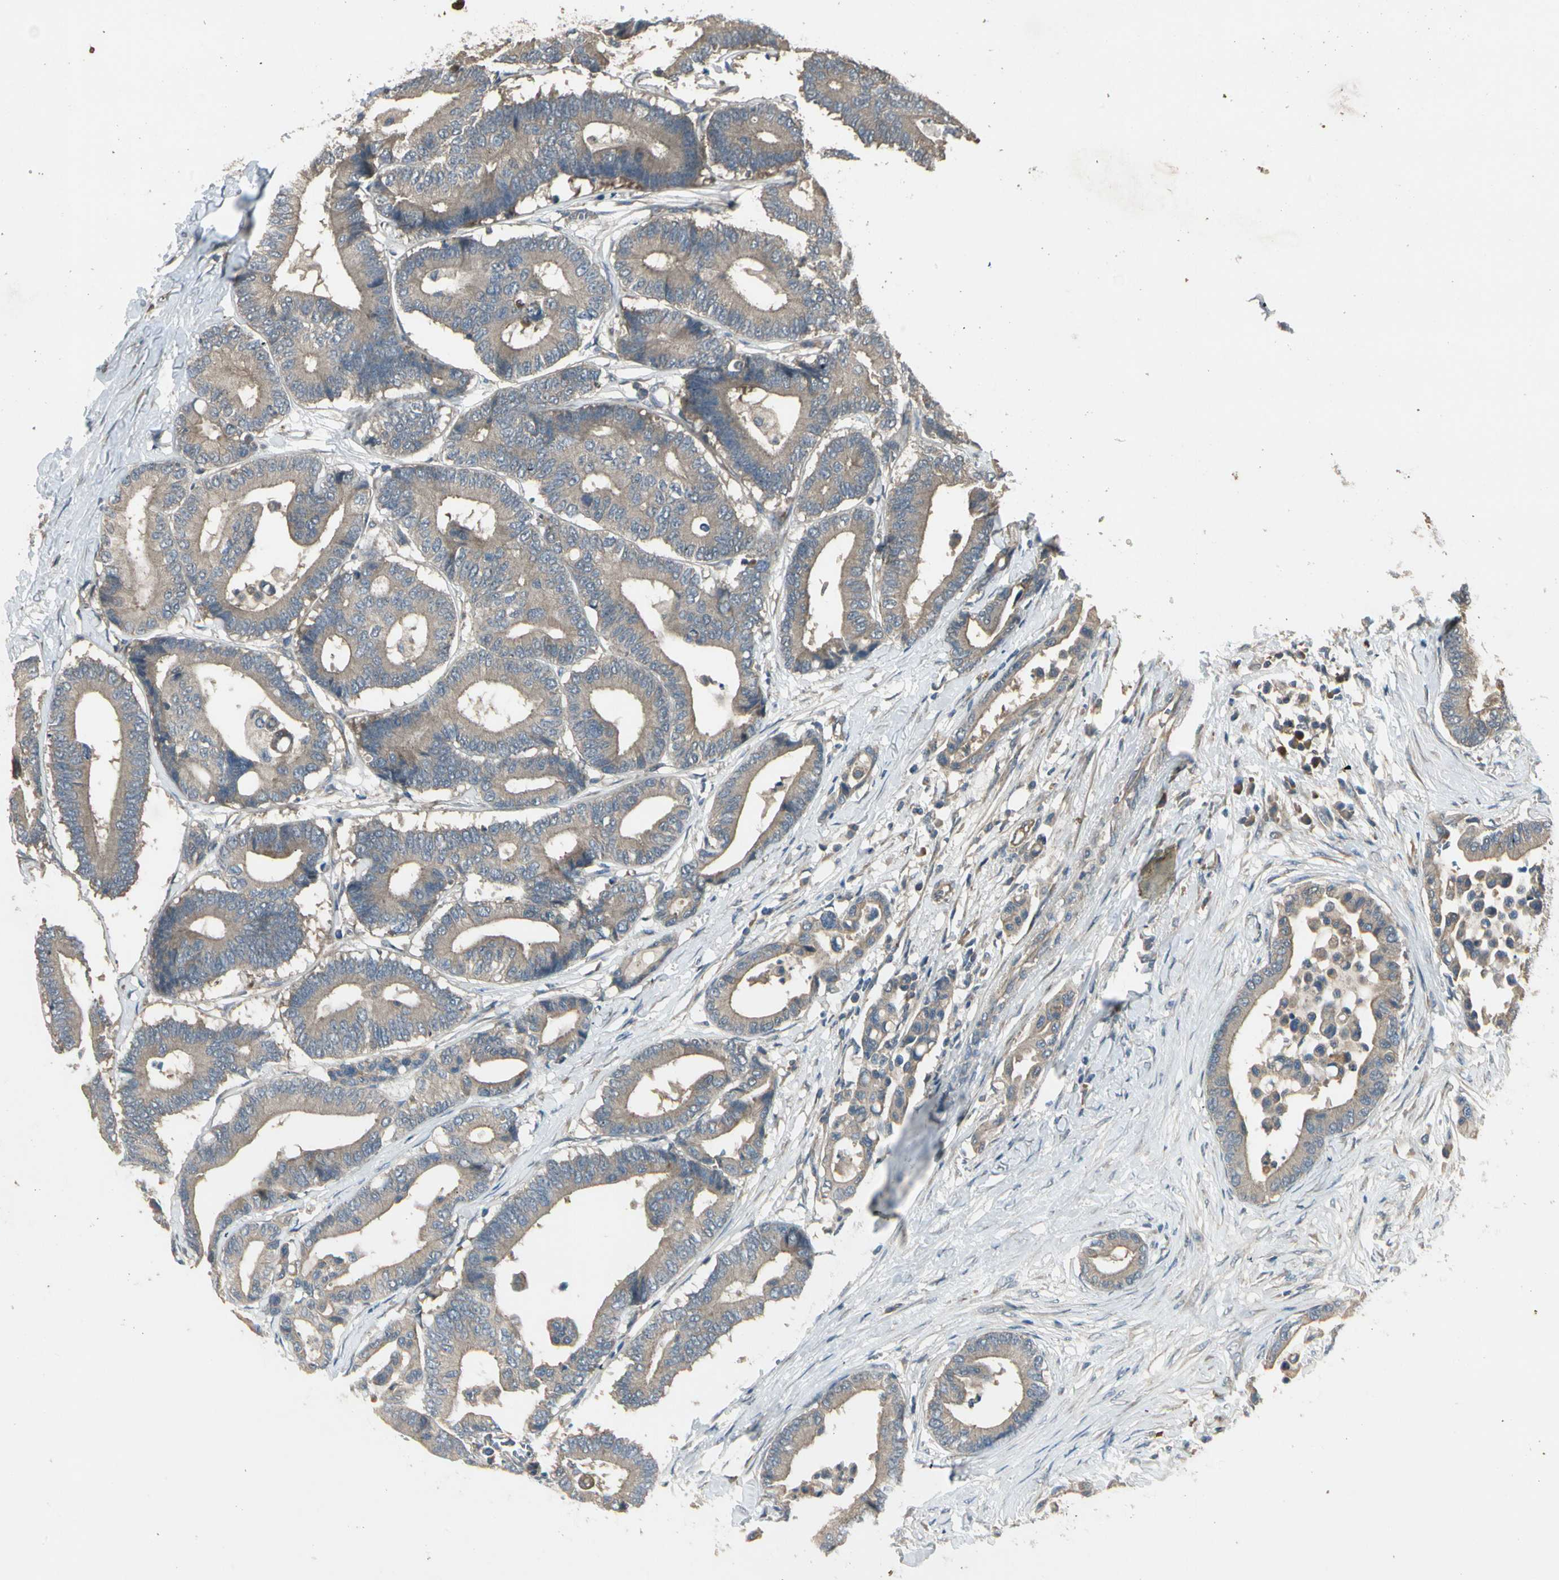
{"staining": {"intensity": "weak", "quantity": ">75%", "location": "cytoplasmic/membranous"}, "tissue": "colorectal cancer", "cell_type": "Tumor cells", "image_type": "cancer", "snomed": [{"axis": "morphology", "description": "Normal tissue, NOS"}, {"axis": "morphology", "description": "Adenocarcinoma, NOS"}, {"axis": "topography", "description": "Colon"}], "caption": "The histopathology image demonstrates staining of colorectal adenocarcinoma, revealing weak cytoplasmic/membranous protein positivity (brown color) within tumor cells. (DAB IHC with brightfield microscopy, high magnification).", "gene": "ACVR1", "patient": {"sex": "male", "age": 82}}